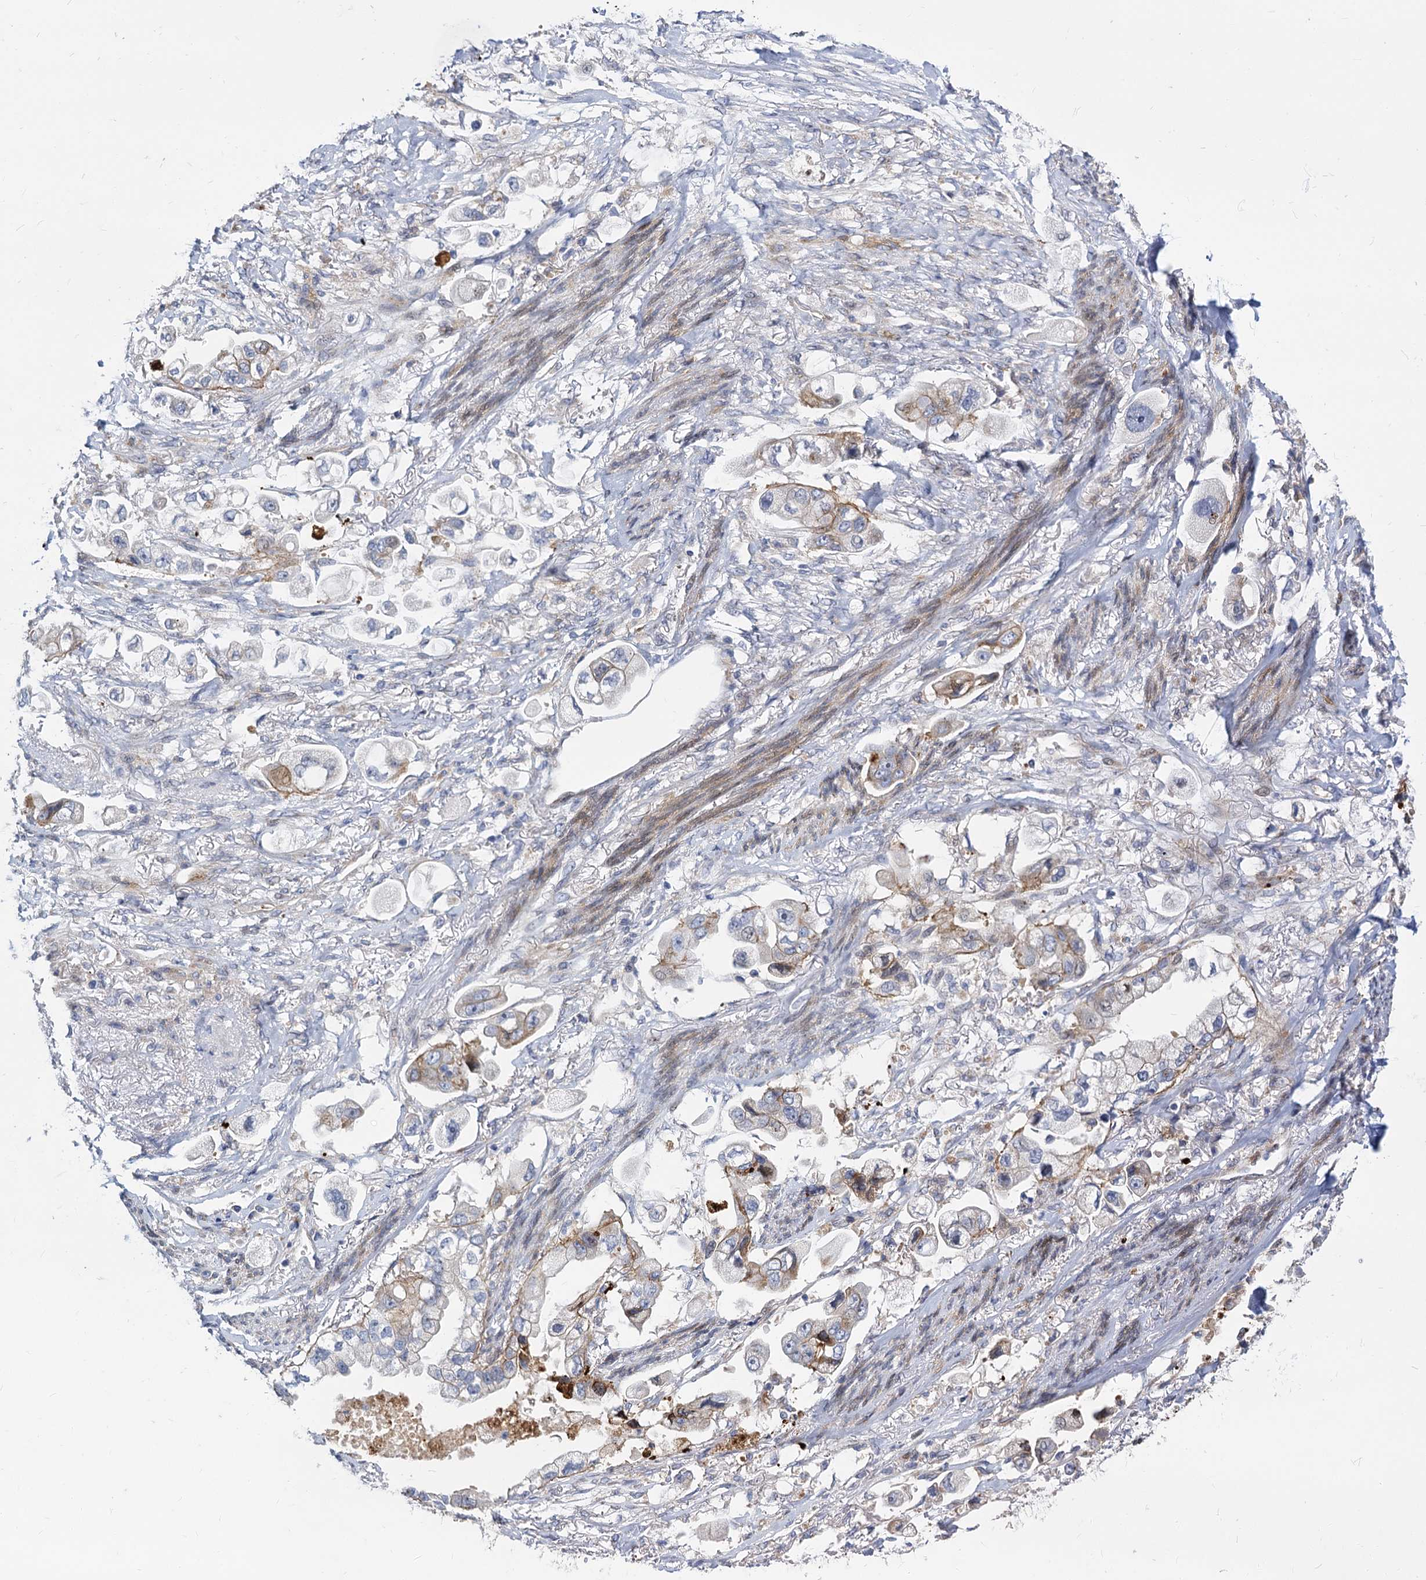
{"staining": {"intensity": "moderate", "quantity": "<25%", "location": "cytoplasmic/membranous"}, "tissue": "stomach cancer", "cell_type": "Tumor cells", "image_type": "cancer", "snomed": [{"axis": "morphology", "description": "Adenocarcinoma, NOS"}, {"axis": "topography", "description": "Stomach"}], "caption": "Immunohistochemistry (IHC) image of human stomach adenocarcinoma stained for a protein (brown), which displays low levels of moderate cytoplasmic/membranous positivity in approximately <25% of tumor cells.", "gene": "TRIM77", "patient": {"sex": "male", "age": 62}}